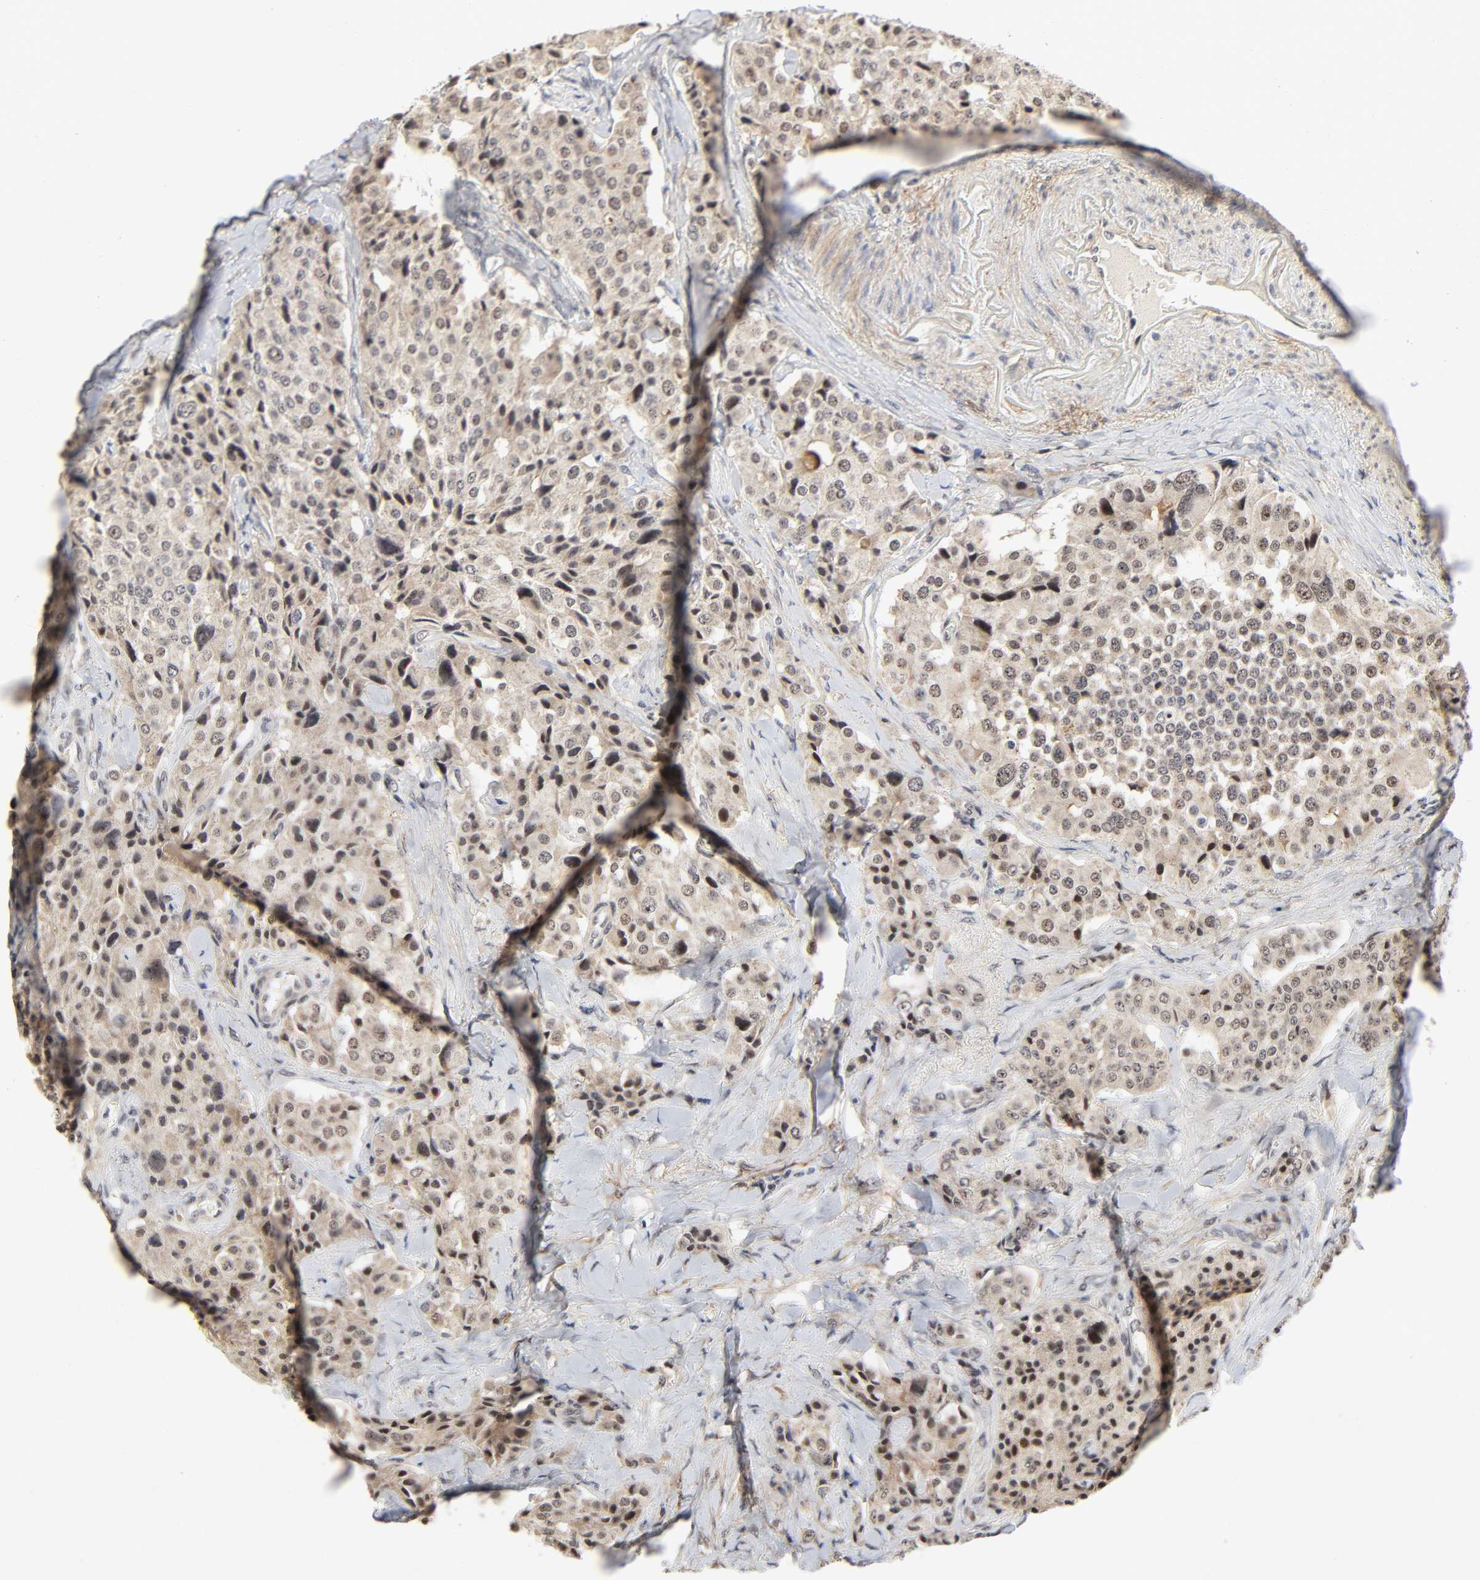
{"staining": {"intensity": "moderate", "quantity": ">75%", "location": "nuclear"}, "tissue": "carcinoid", "cell_type": "Tumor cells", "image_type": "cancer", "snomed": [{"axis": "morphology", "description": "Carcinoid, malignant, NOS"}, {"axis": "topography", "description": "Colon"}], "caption": "Protein staining of carcinoid tissue shows moderate nuclear positivity in about >75% of tumor cells. (brown staining indicates protein expression, while blue staining denotes nuclei).", "gene": "ZKSCAN8", "patient": {"sex": "female", "age": 61}}